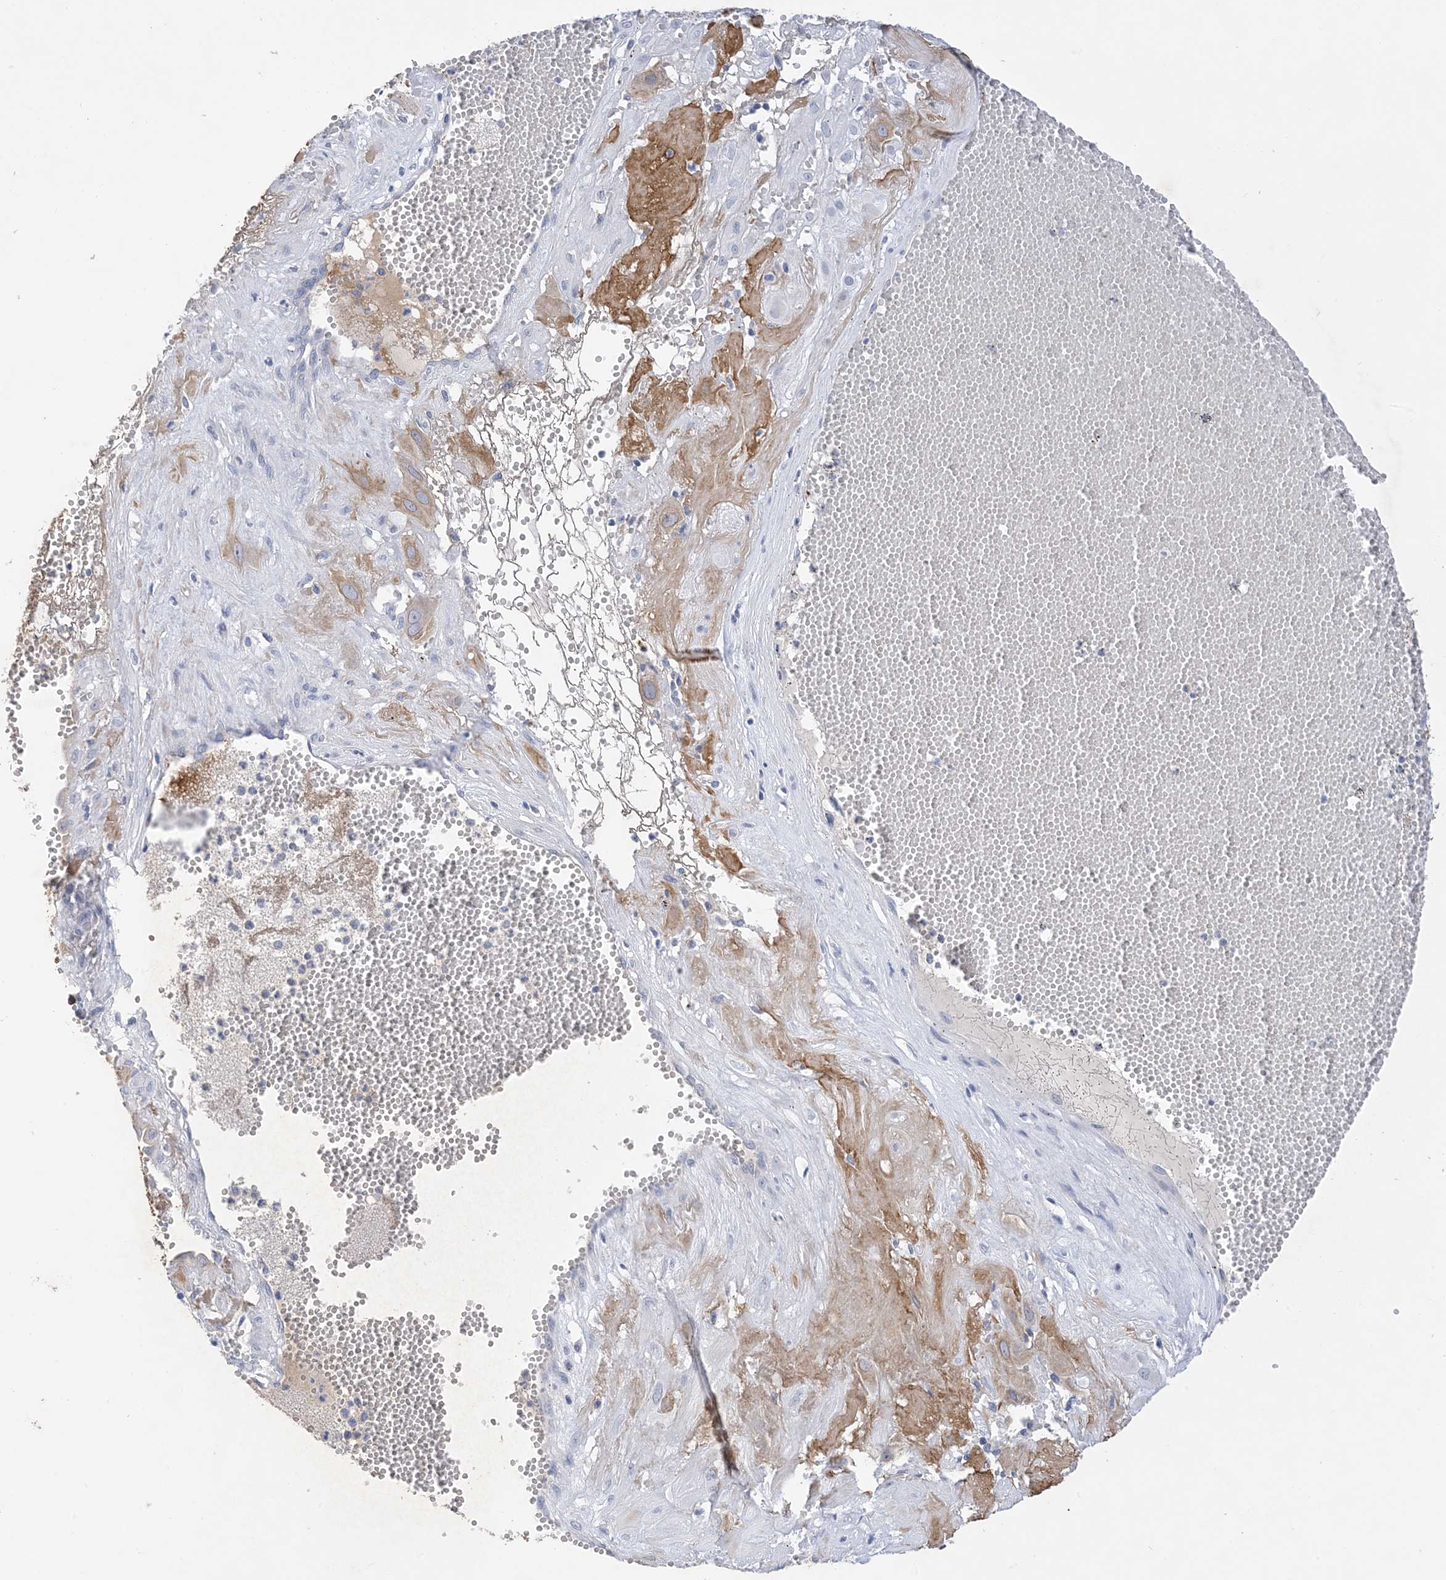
{"staining": {"intensity": "moderate", "quantity": "<25%", "location": "cytoplasmic/membranous"}, "tissue": "cervical cancer", "cell_type": "Tumor cells", "image_type": "cancer", "snomed": [{"axis": "morphology", "description": "Squamous cell carcinoma, NOS"}, {"axis": "topography", "description": "Cervix"}], "caption": "Protein analysis of cervical cancer tissue demonstrates moderate cytoplasmic/membranous positivity in about <25% of tumor cells.", "gene": "PLK4", "patient": {"sex": "female", "age": 34}}